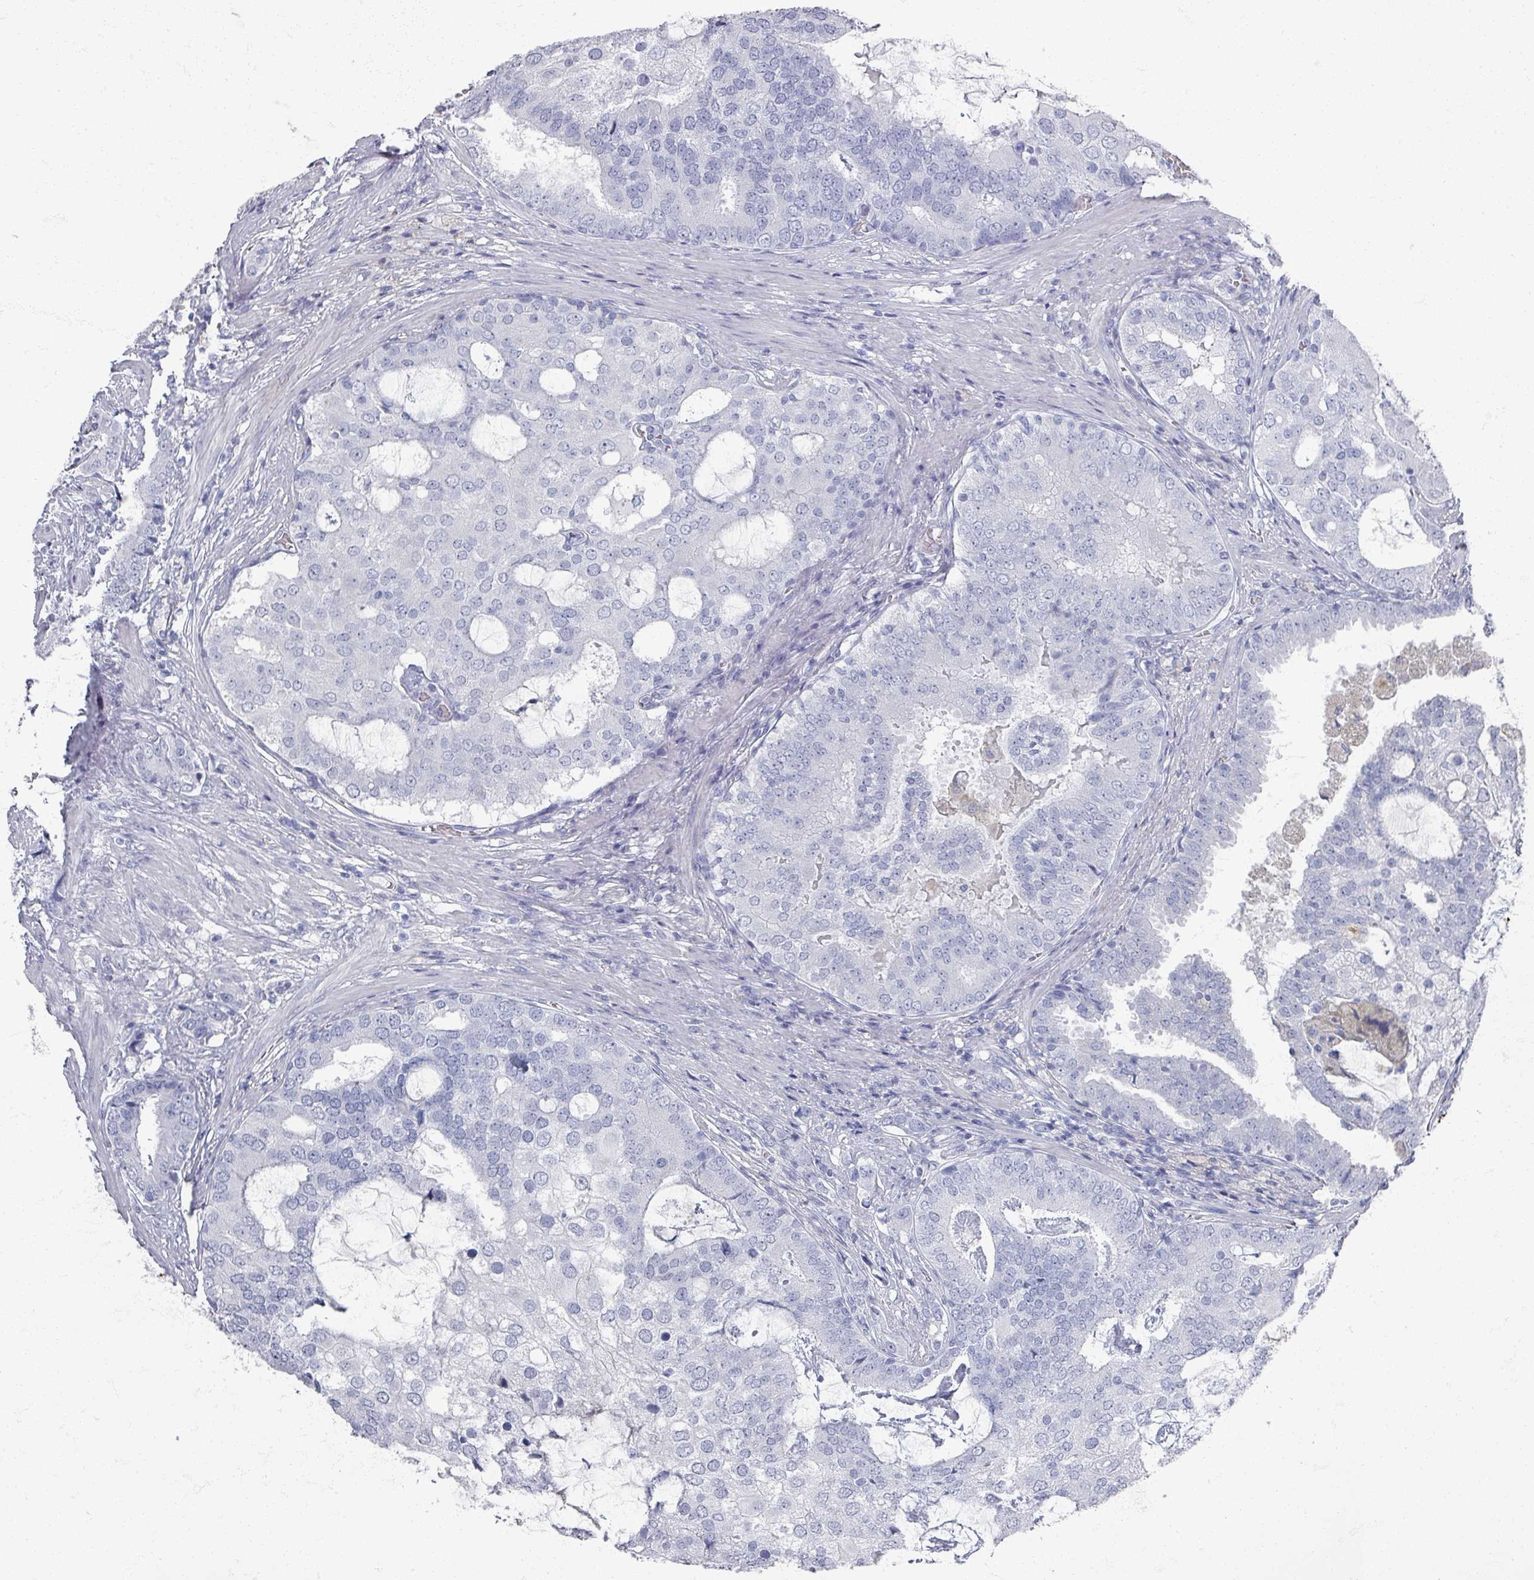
{"staining": {"intensity": "negative", "quantity": "none", "location": "none"}, "tissue": "prostate cancer", "cell_type": "Tumor cells", "image_type": "cancer", "snomed": [{"axis": "morphology", "description": "Adenocarcinoma, High grade"}, {"axis": "topography", "description": "Prostate"}], "caption": "This is an immunohistochemistry (IHC) image of high-grade adenocarcinoma (prostate). There is no expression in tumor cells.", "gene": "OMG", "patient": {"sex": "male", "age": 55}}